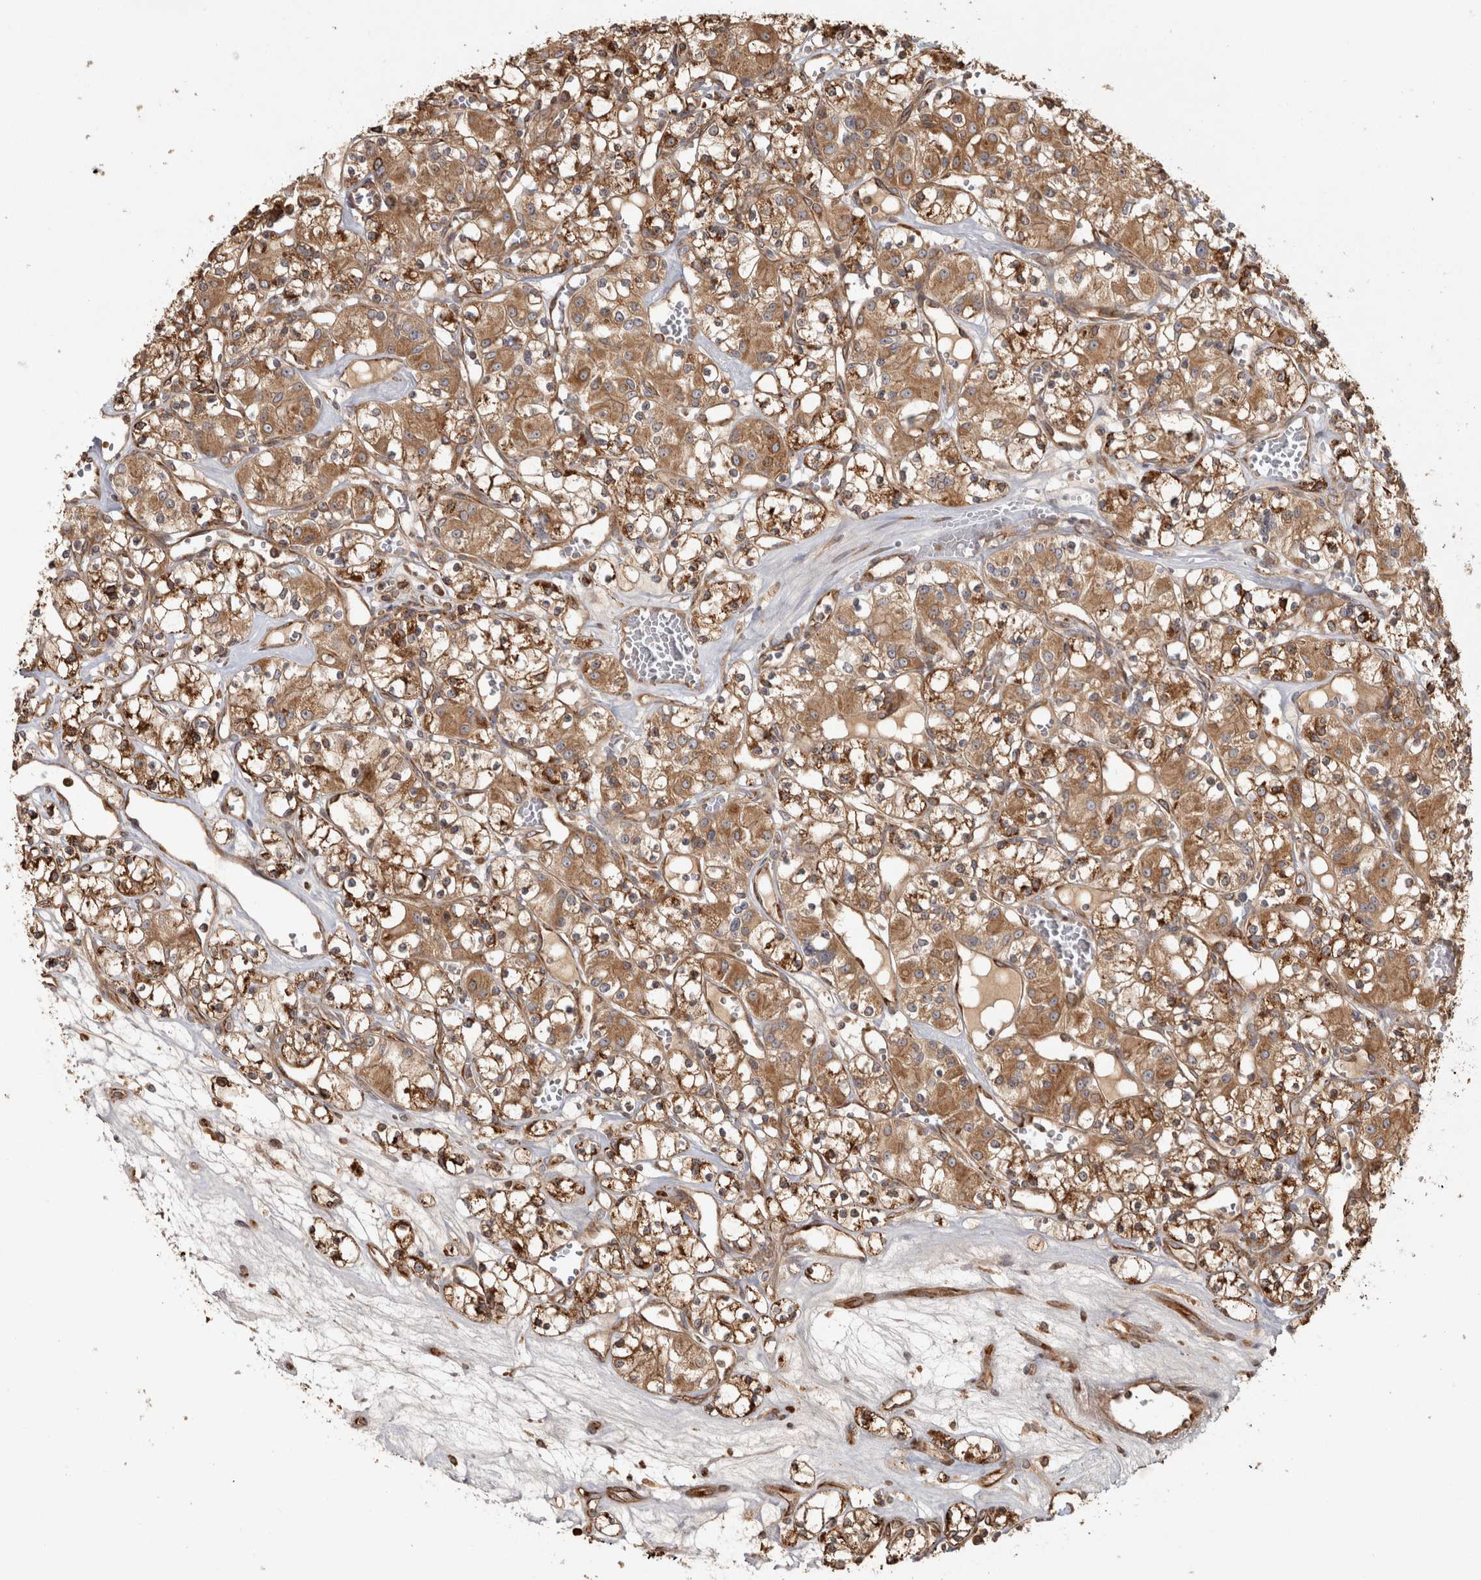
{"staining": {"intensity": "moderate", "quantity": ">75%", "location": "cytoplasmic/membranous"}, "tissue": "renal cancer", "cell_type": "Tumor cells", "image_type": "cancer", "snomed": [{"axis": "morphology", "description": "Adenocarcinoma, NOS"}, {"axis": "topography", "description": "Kidney"}], "caption": "Approximately >75% of tumor cells in renal adenocarcinoma display moderate cytoplasmic/membranous protein positivity as visualized by brown immunohistochemical staining.", "gene": "CAMSAP2", "patient": {"sex": "female", "age": 59}}